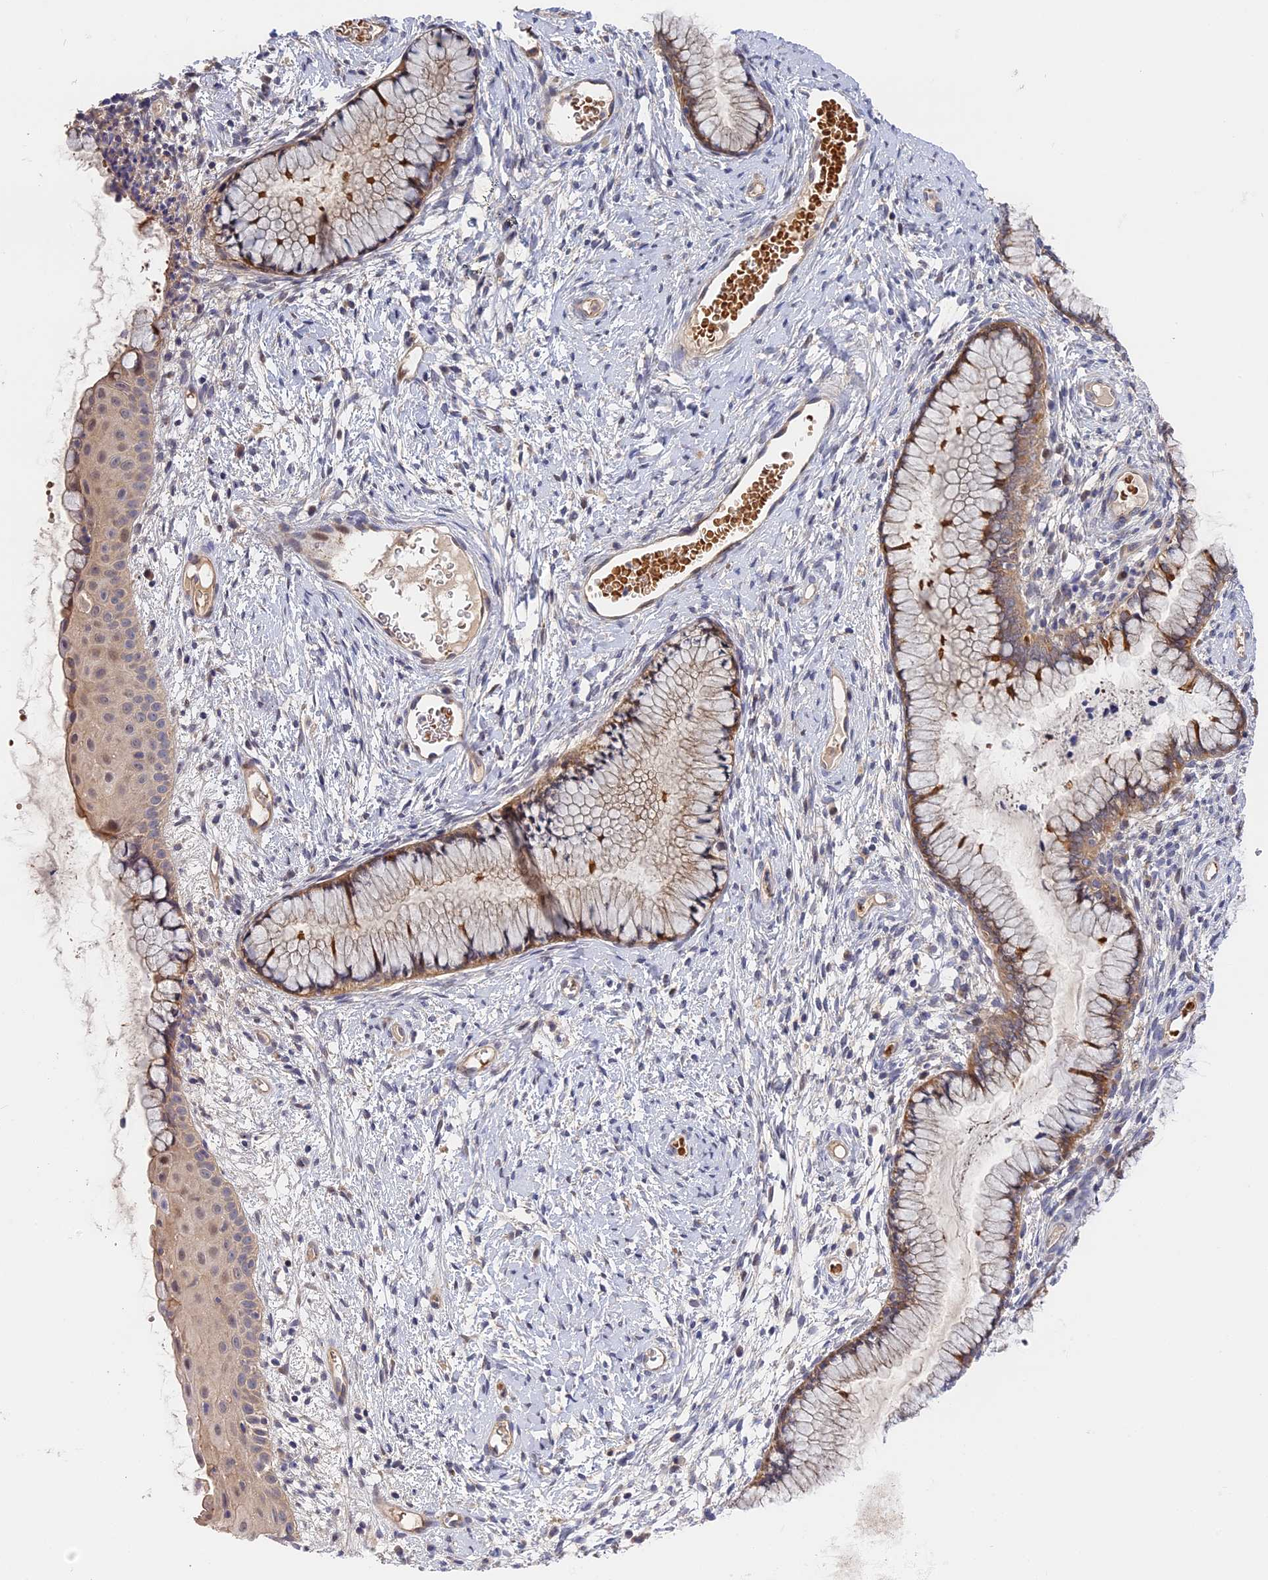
{"staining": {"intensity": "moderate", "quantity": "<25%", "location": "cytoplasmic/membranous"}, "tissue": "cervix", "cell_type": "Glandular cells", "image_type": "normal", "snomed": [{"axis": "morphology", "description": "Normal tissue, NOS"}, {"axis": "topography", "description": "Cervix"}], "caption": "Normal cervix displays moderate cytoplasmic/membranous expression in approximately <25% of glandular cells, visualized by immunohistochemistry.", "gene": "MISP3", "patient": {"sex": "female", "age": 42}}